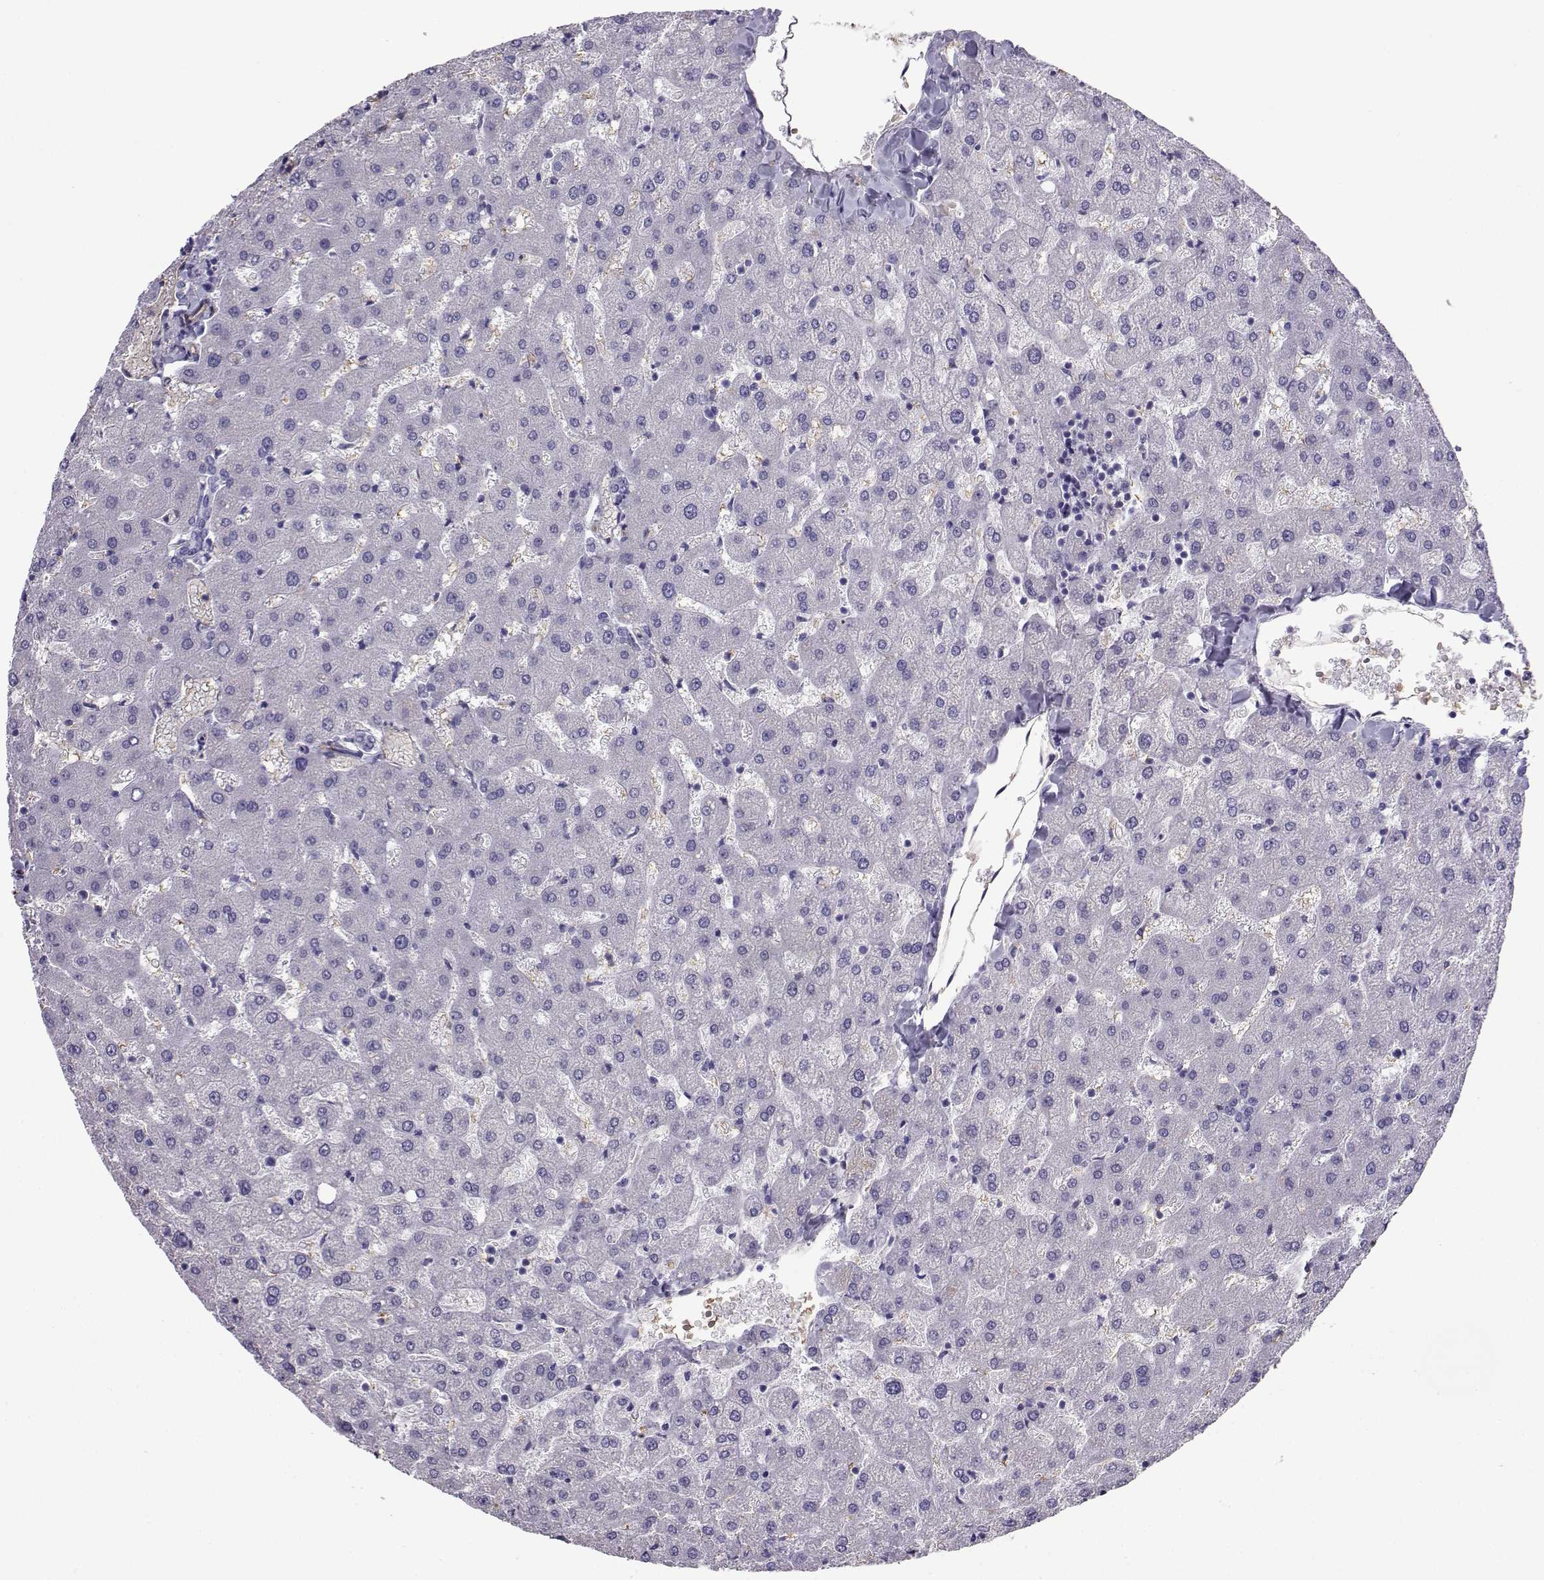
{"staining": {"intensity": "negative", "quantity": "none", "location": "none"}, "tissue": "liver", "cell_type": "Cholangiocytes", "image_type": "normal", "snomed": [{"axis": "morphology", "description": "Normal tissue, NOS"}, {"axis": "topography", "description": "Liver"}], "caption": "Immunohistochemistry of benign human liver displays no staining in cholangiocytes. (Immunohistochemistry, brightfield microscopy, high magnification).", "gene": "CLUL1", "patient": {"sex": "female", "age": 50}}